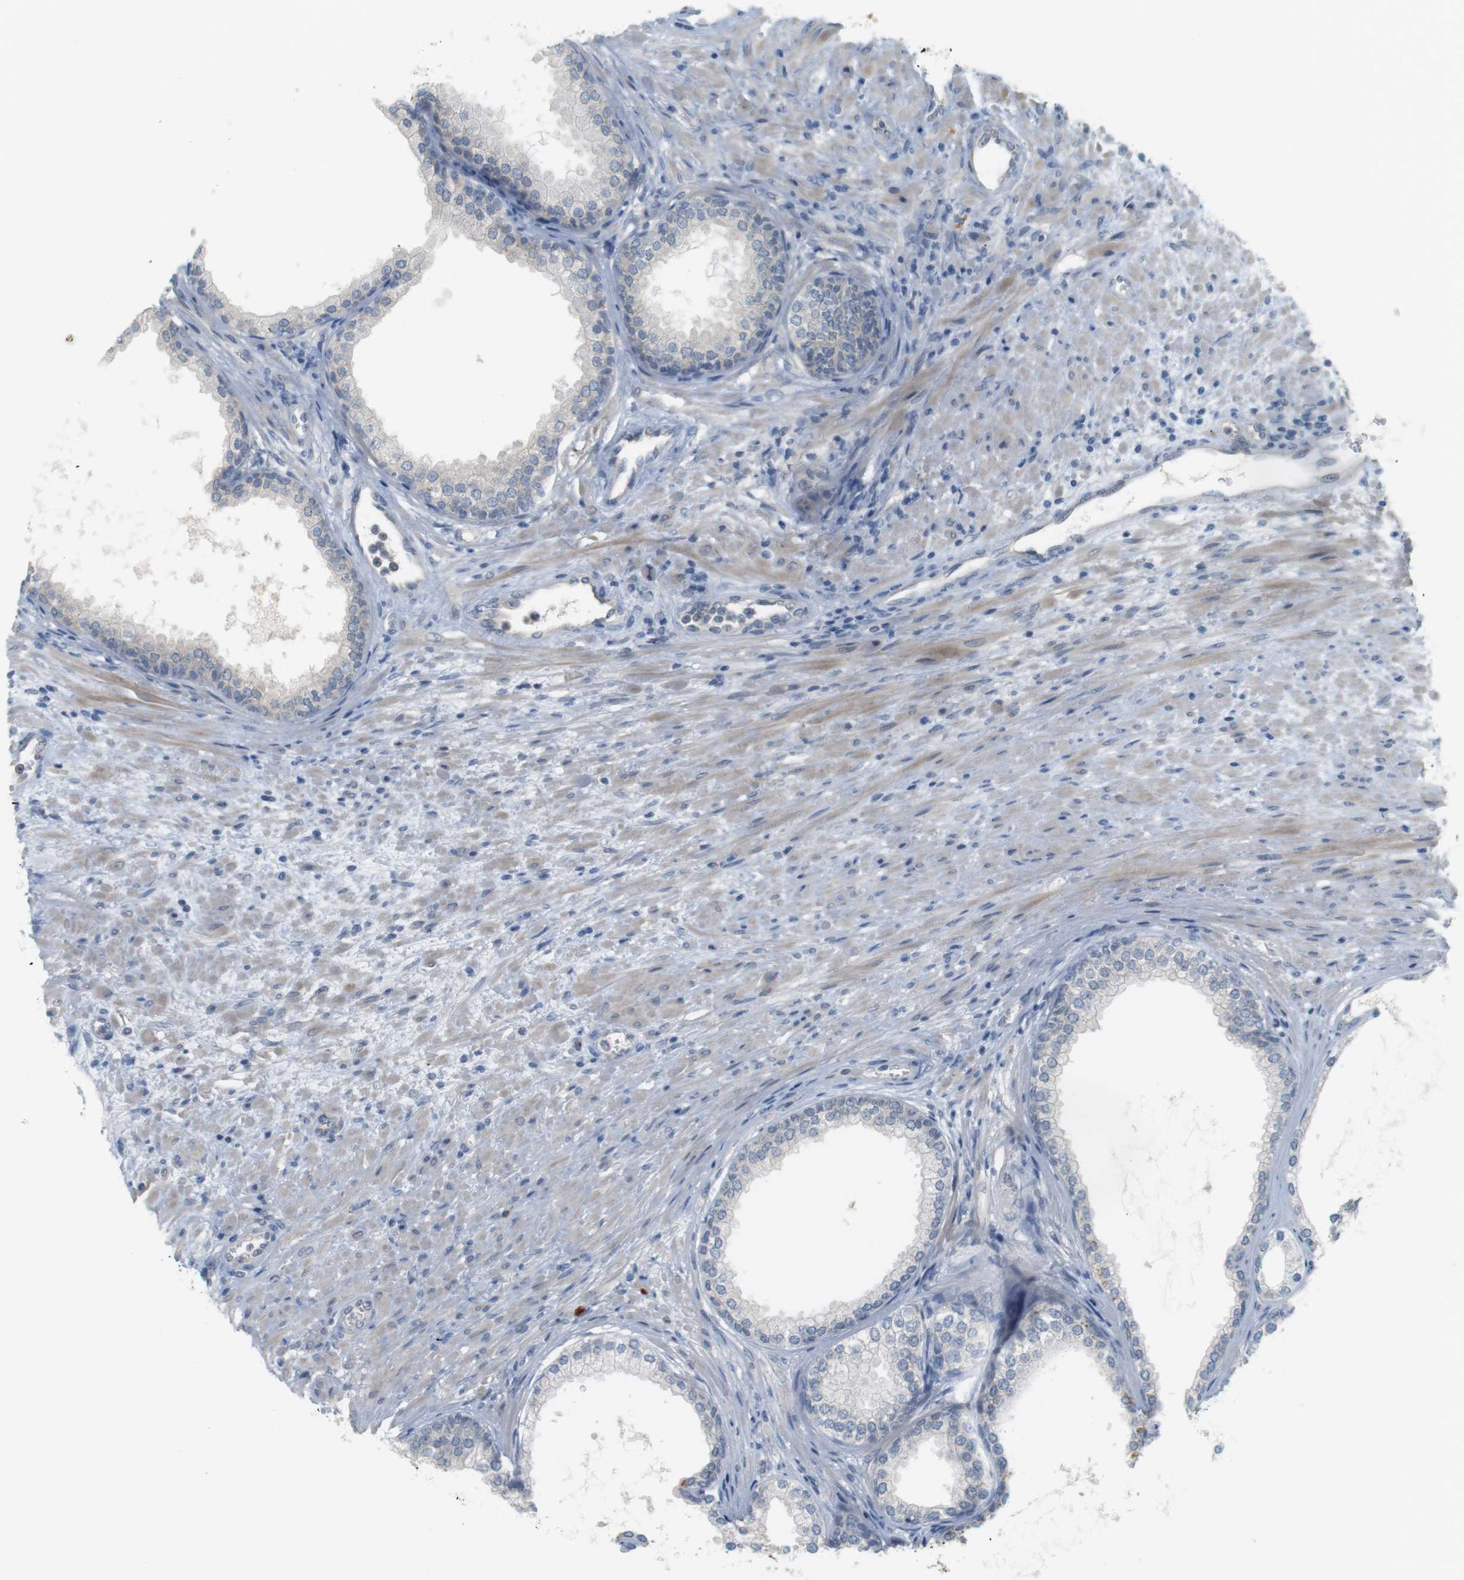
{"staining": {"intensity": "negative", "quantity": "none", "location": "none"}, "tissue": "prostate", "cell_type": "Glandular cells", "image_type": "normal", "snomed": [{"axis": "morphology", "description": "Normal tissue, NOS"}, {"axis": "topography", "description": "Prostate"}], "caption": "Glandular cells show no significant staining in unremarkable prostate.", "gene": "CREB3L2", "patient": {"sex": "male", "age": 76}}